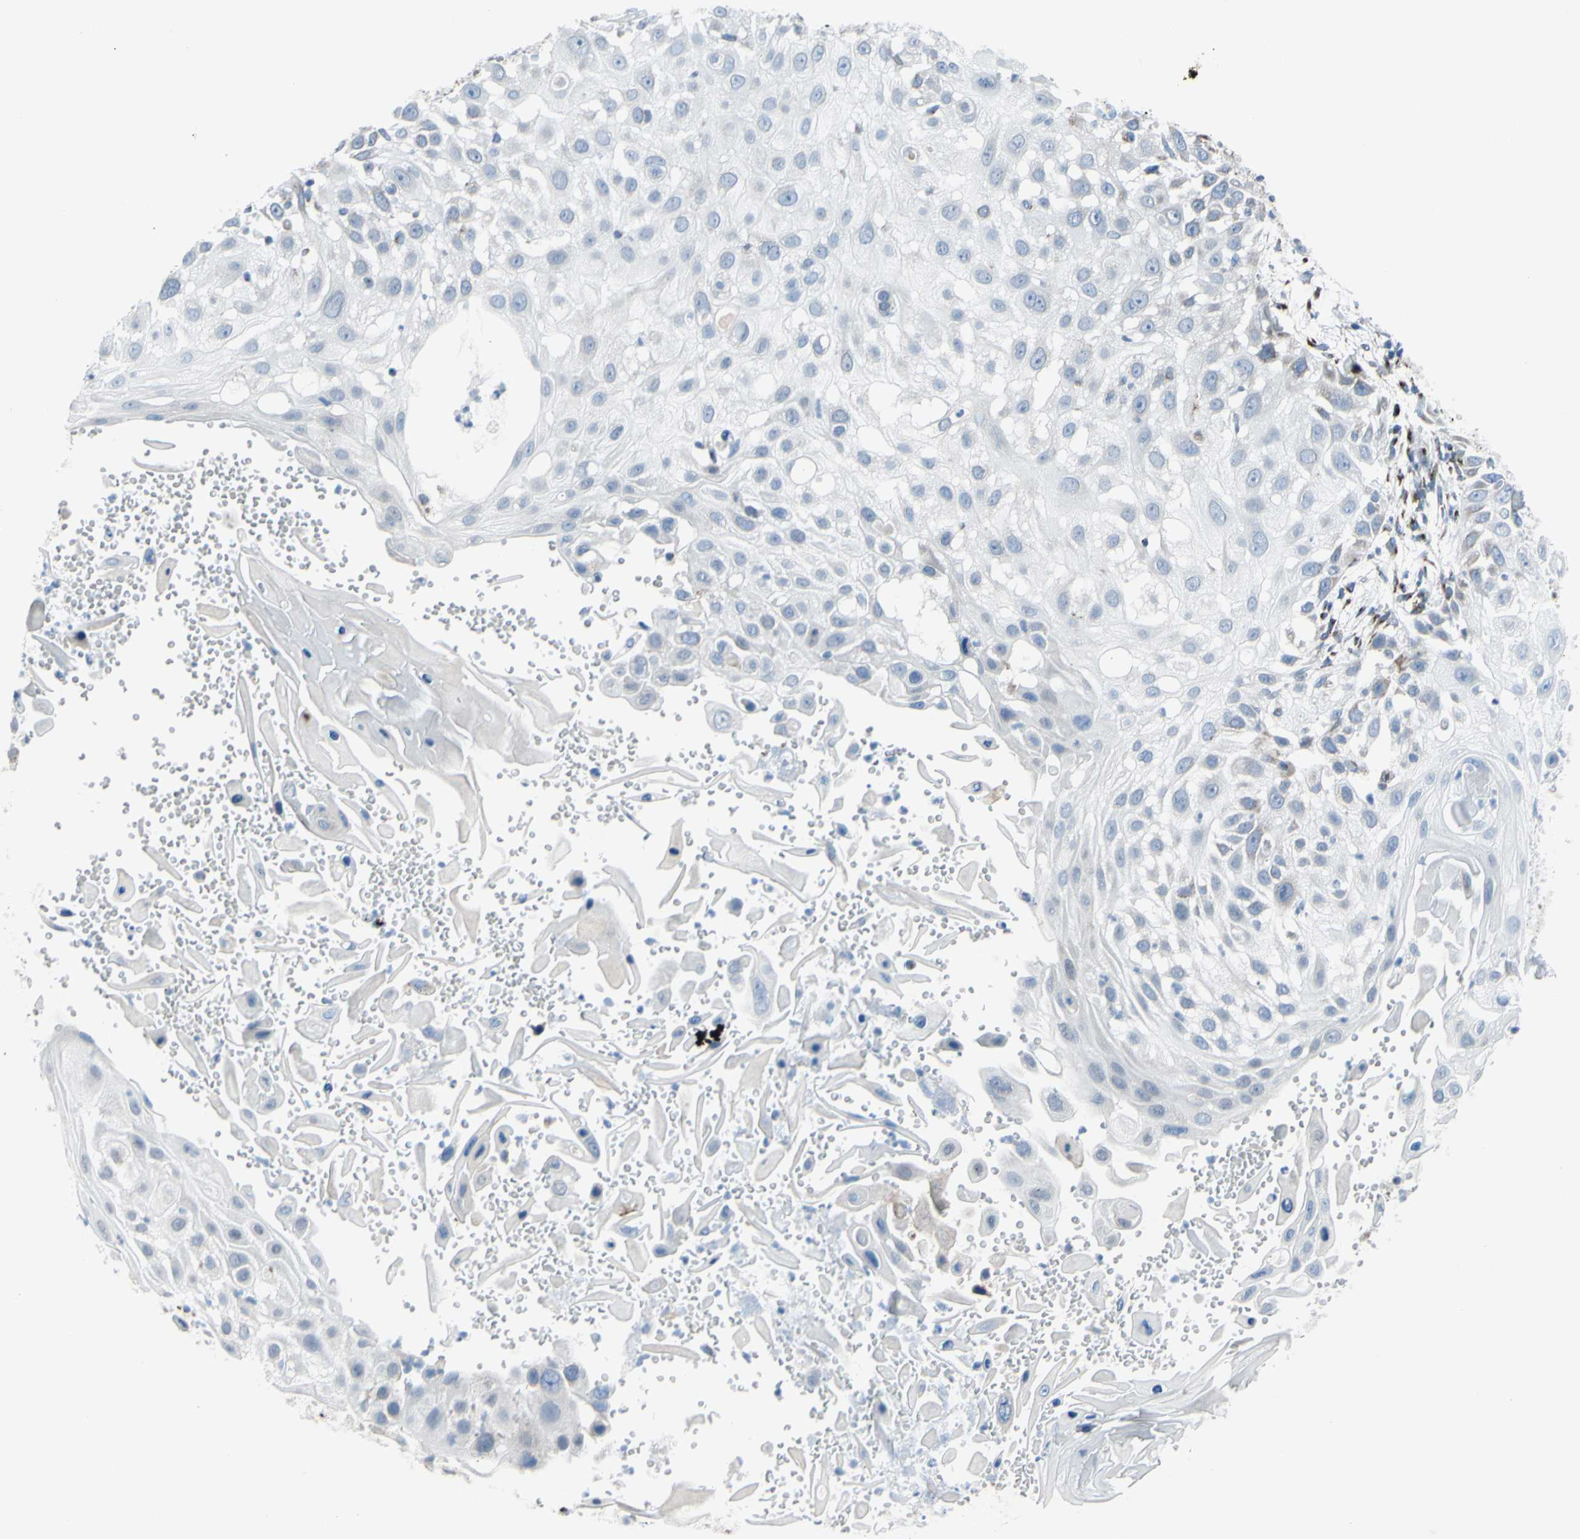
{"staining": {"intensity": "negative", "quantity": "none", "location": "none"}, "tissue": "skin cancer", "cell_type": "Tumor cells", "image_type": "cancer", "snomed": [{"axis": "morphology", "description": "Squamous cell carcinoma, NOS"}, {"axis": "topography", "description": "Skin"}], "caption": "IHC photomicrograph of human skin cancer (squamous cell carcinoma) stained for a protein (brown), which displays no expression in tumor cells. The staining was performed using DAB to visualize the protein expression in brown, while the nuclei were stained in blue with hematoxylin (Magnification: 20x).", "gene": "GLG1", "patient": {"sex": "female", "age": 44}}